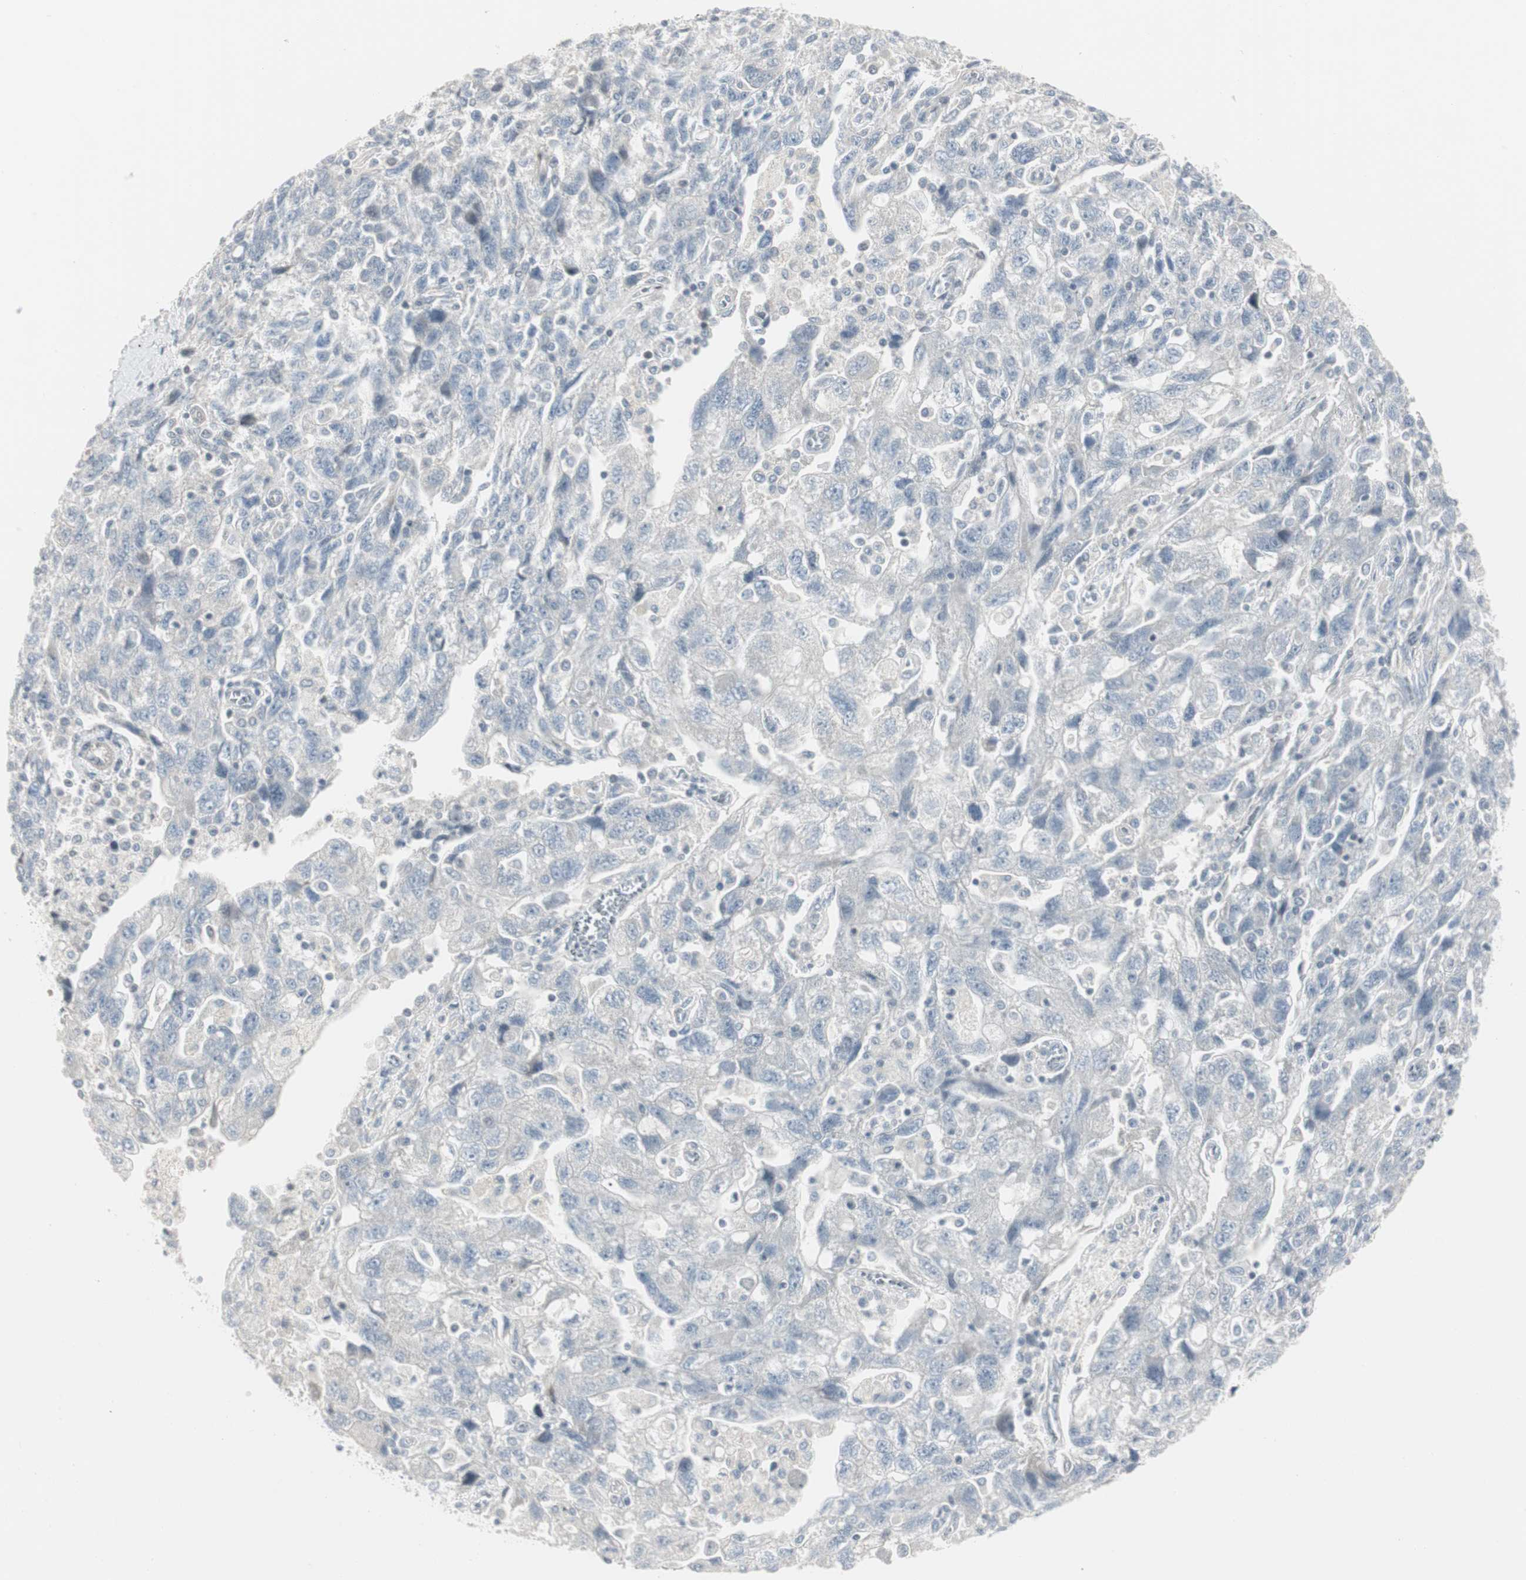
{"staining": {"intensity": "negative", "quantity": "none", "location": "none"}, "tissue": "ovarian cancer", "cell_type": "Tumor cells", "image_type": "cancer", "snomed": [{"axis": "morphology", "description": "Carcinoma, NOS"}, {"axis": "morphology", "description": "Cystadenocarcinoma, serous, NOS"}, {"axis": "topography", "description": "Ovary"}], "caption": "This histopathology image is of ovarian cancer stained with IHC to label a protein in brown with the nuclei are counter-stained blue. There is no expression in tumor cells.", "gene": "DMPK", "patient": {"sex": "female", "age": 69}}